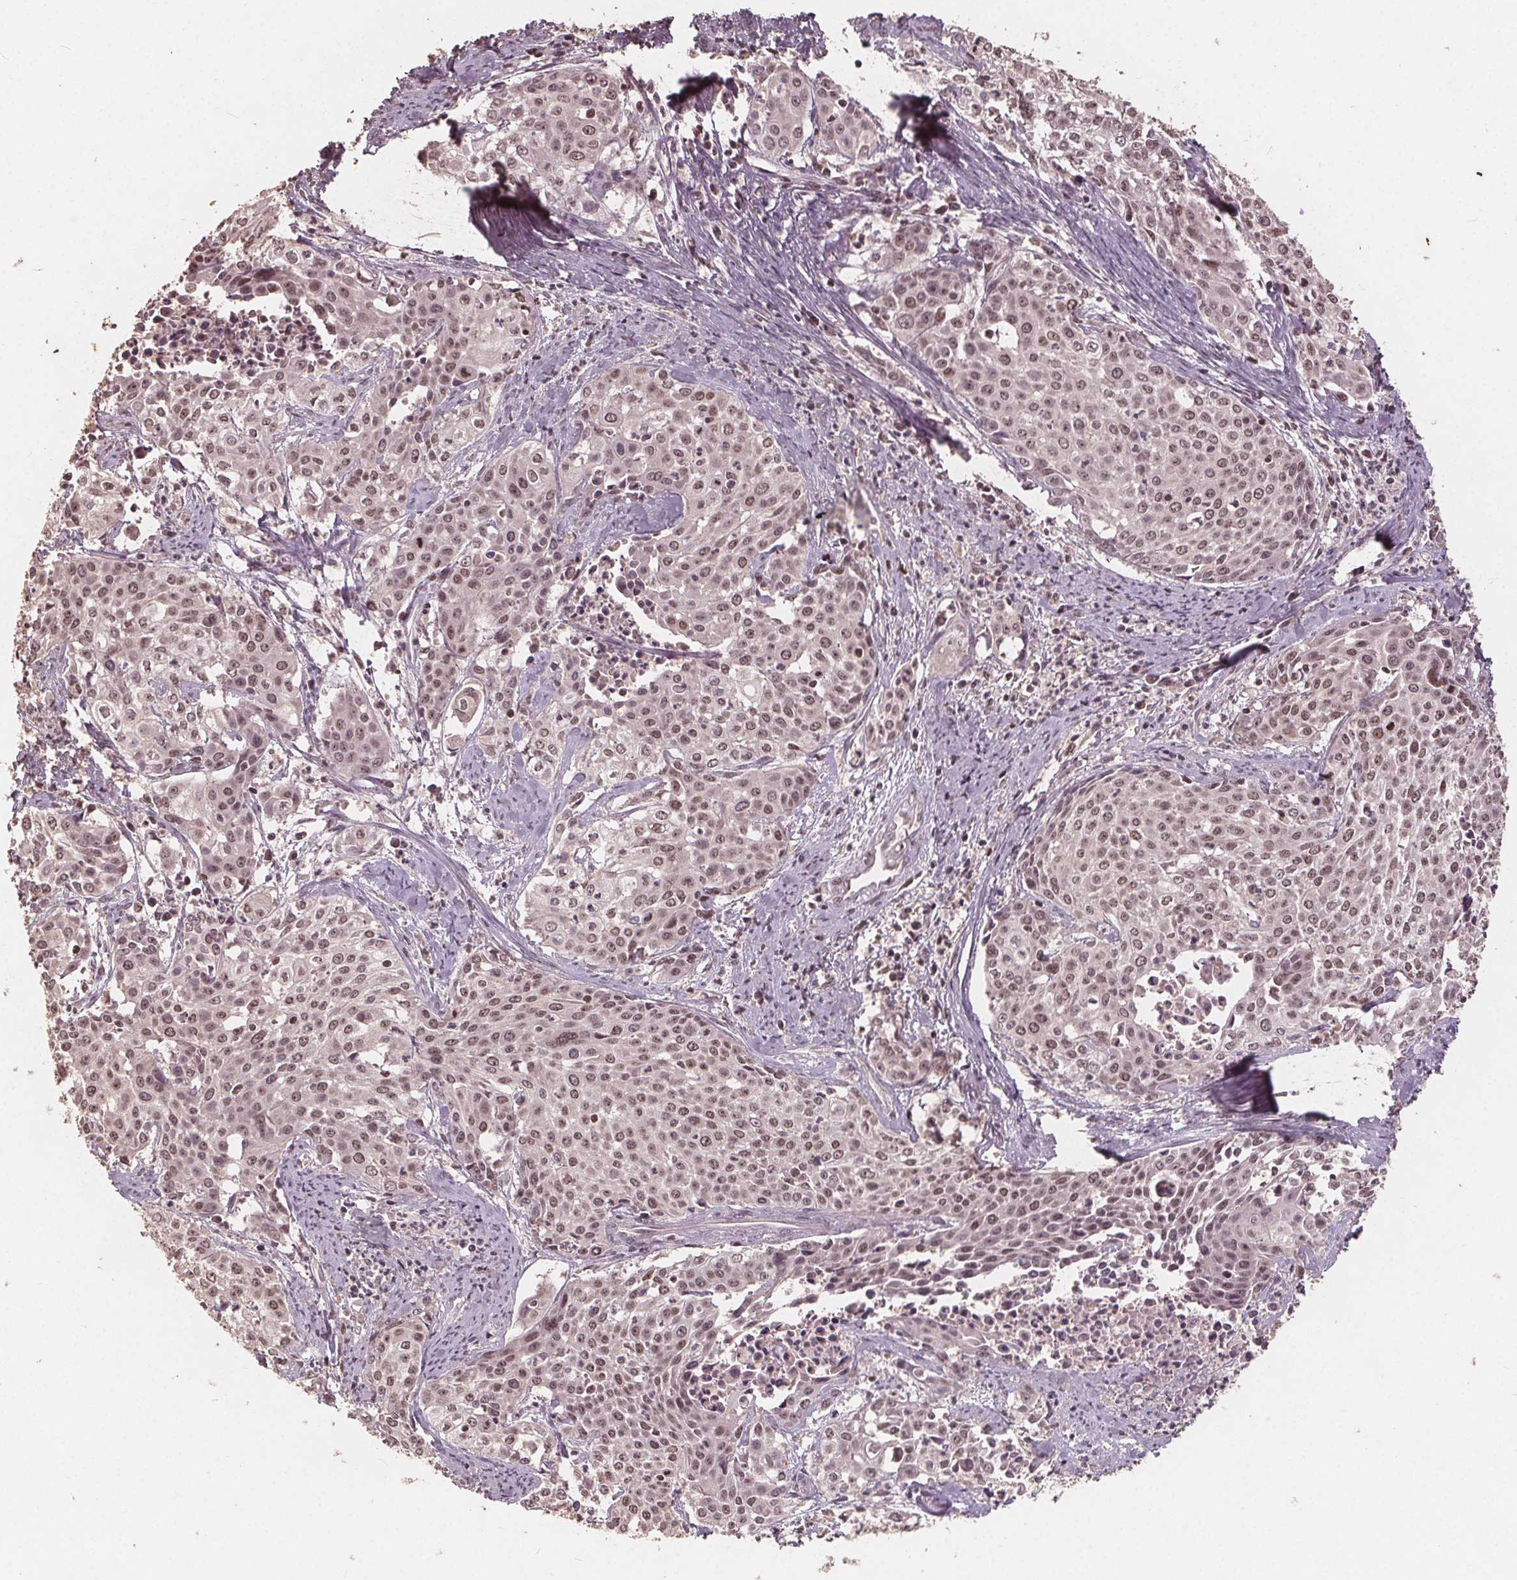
{"staining": {"intensity": "weak", "quantity": ">75%", "location": "nuclear"}, "tissue": "cervical cancer", "cell_type": "Tumor cells", "image_type": "cancer", "snomed": [{"axis": "morphology", "description": "Squamous cell carcinoma, NOS"}, {"axis": "topography", "description": "Cervix"}], "caption": "Immunohistochemistry (IHC) photomicrograph of human cervical squamous cell carcinoma stained for a protein (brown), which displays low levels of weak nuclear positivity in approximately >75% of tumor cells.", "gene": "DNMT3B", "patient": {"sex": "female", "age": 39}}